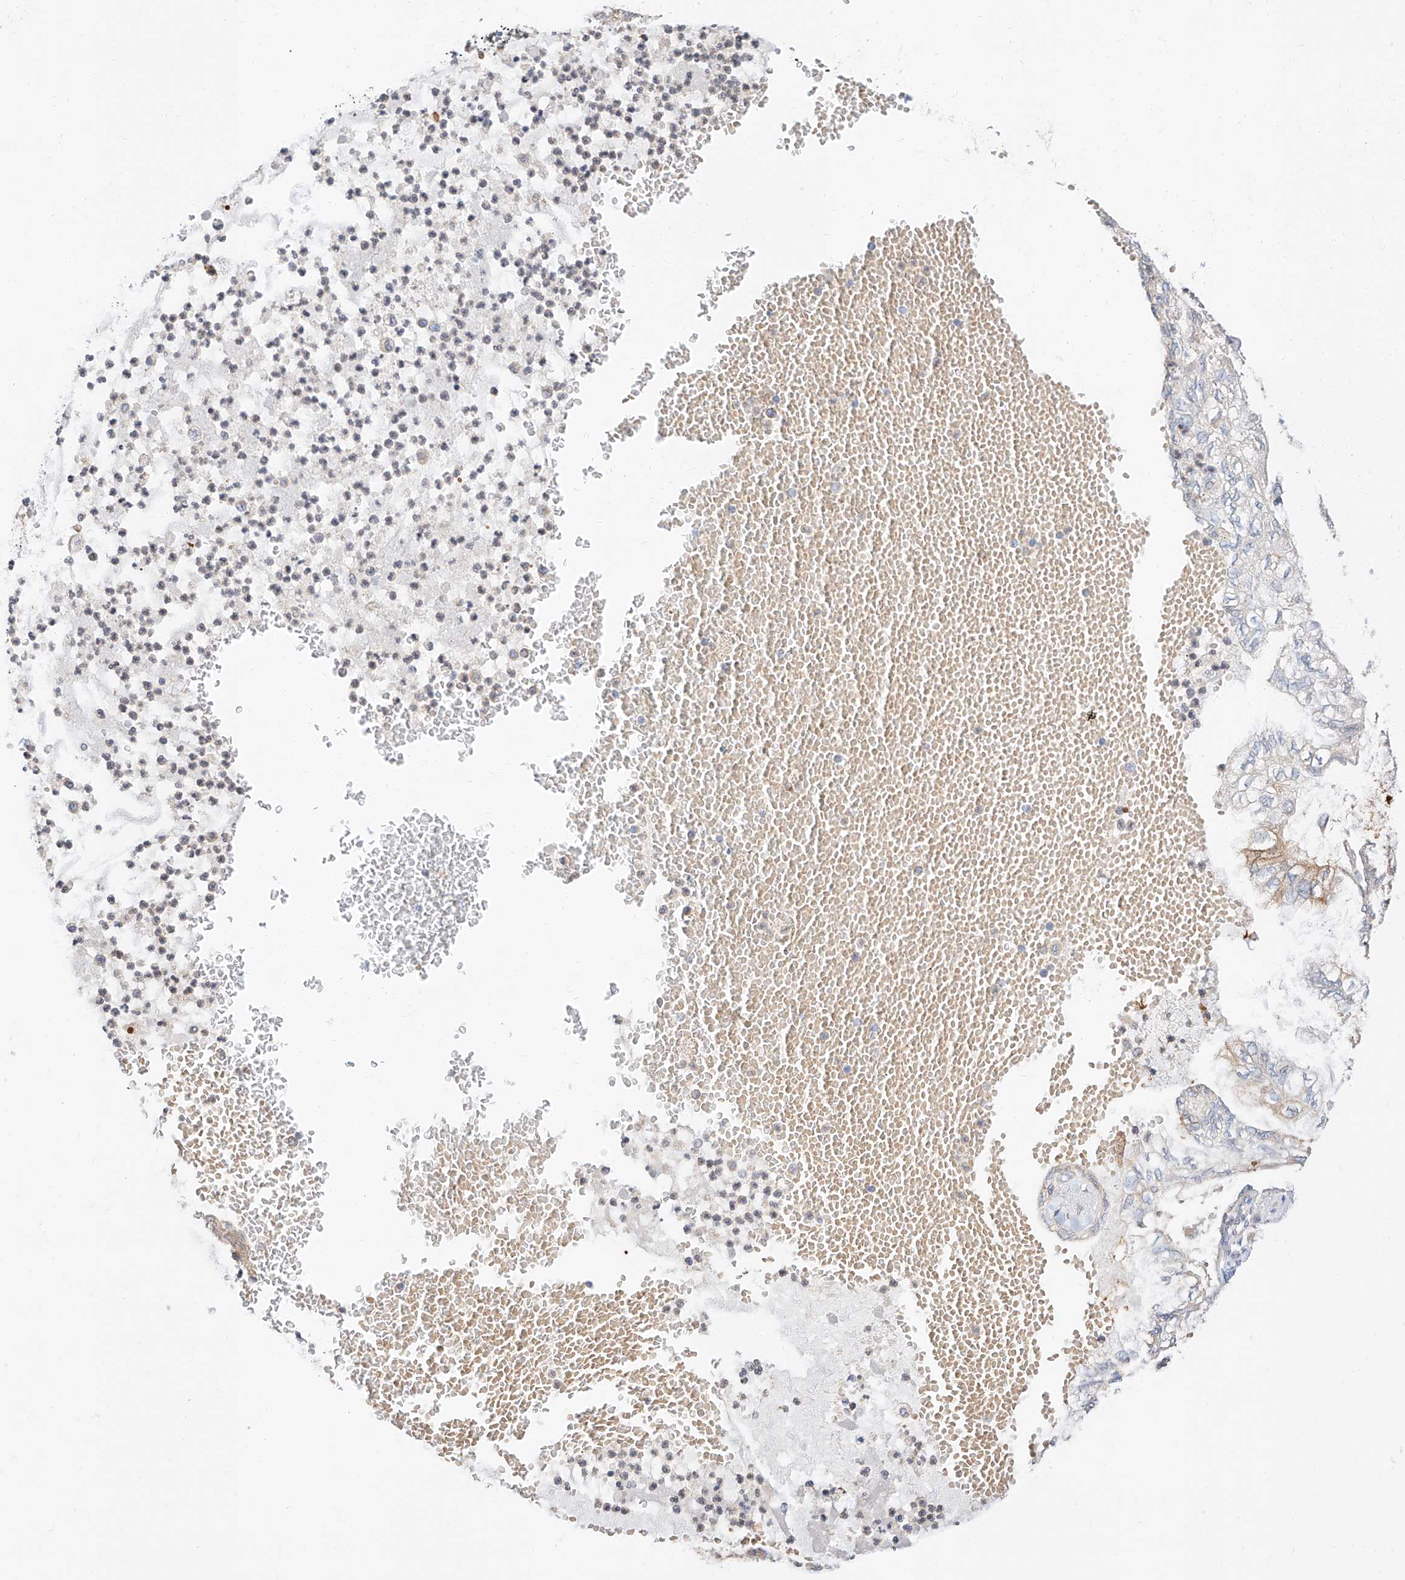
{"staining": {"intensity": "weak", "quantity": "<25%", "location": "cytoplasmic/membranous"}, "tissue": "lung cancer", "cell_type": "Tumor cells", "image_type": "cancer", "snomed": [{"axis": "morphology", "description": "Adenocarcinoma, NOS"}, {"axis": "topography", "description": "Lung"}], "caption": "IHC histopathology image of lung cancer stained for a protein (brown), which demonstrates no staining in tumor cells.", "gene": "GLMN", "patient": {"sex": "female", "age": 70}}